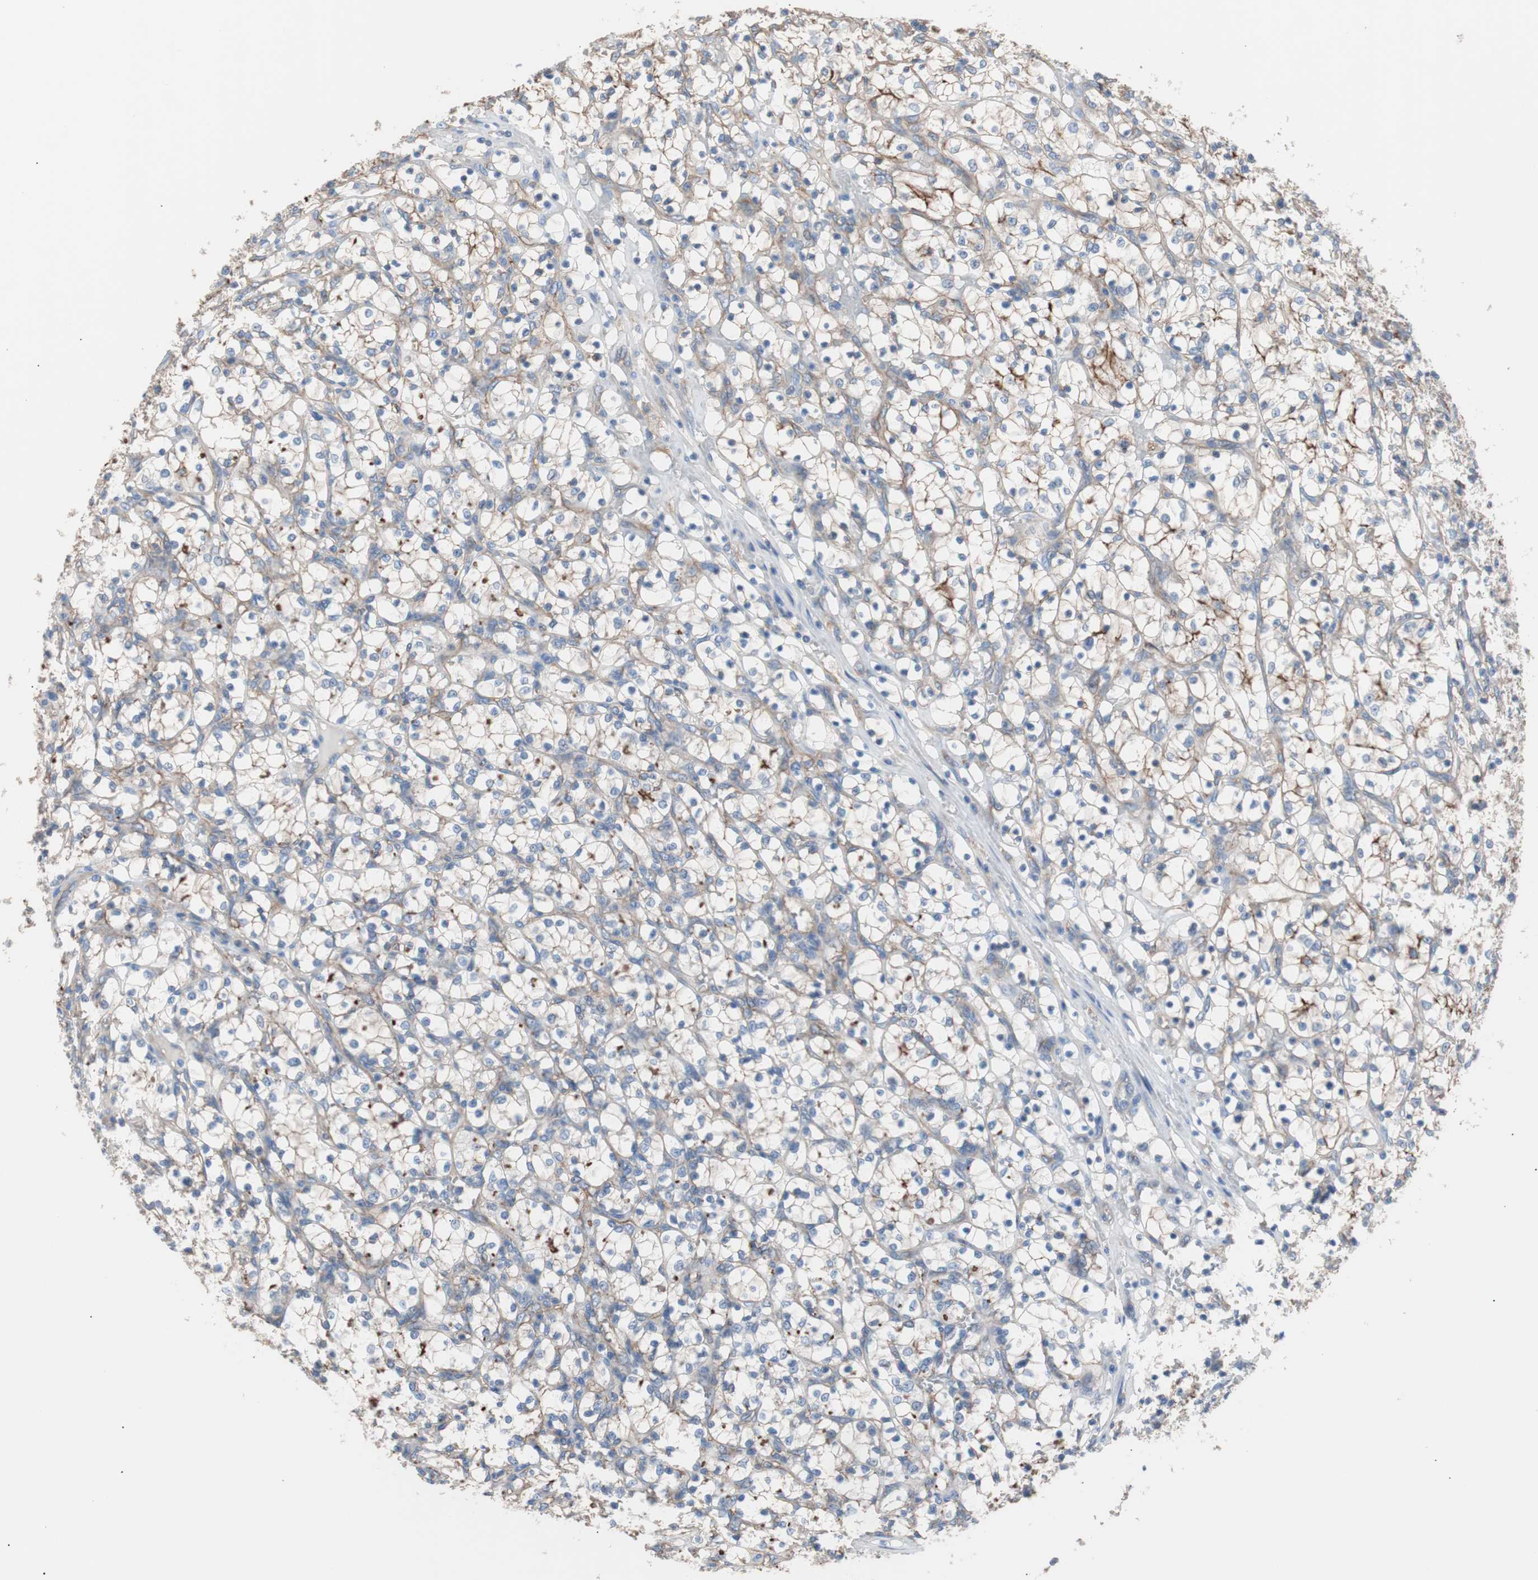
{"staining": {"intensity": "moderate", "quantity": "<25%", "location": "cytoplasmic/membranous"}, "tissue": "renal cancer", "cell_type": "Tumor cells", "image_type": "cancer", "snomed": [{"axis": "morphology", "description": "Adenocarcinoma, NOS"}, {"axis": "topography", "description": "Kidney"}], "caption": "Immunohistochemistry histopathology image of renal cancer (adenocarcinoma) stained for a protein (brown), which demonstrates low levels of moderate cytoplasmic/membranous positivity in about <25% of tumor cells.", "gene": "CD81", "patient": {"sex": "female", "age": 69}}